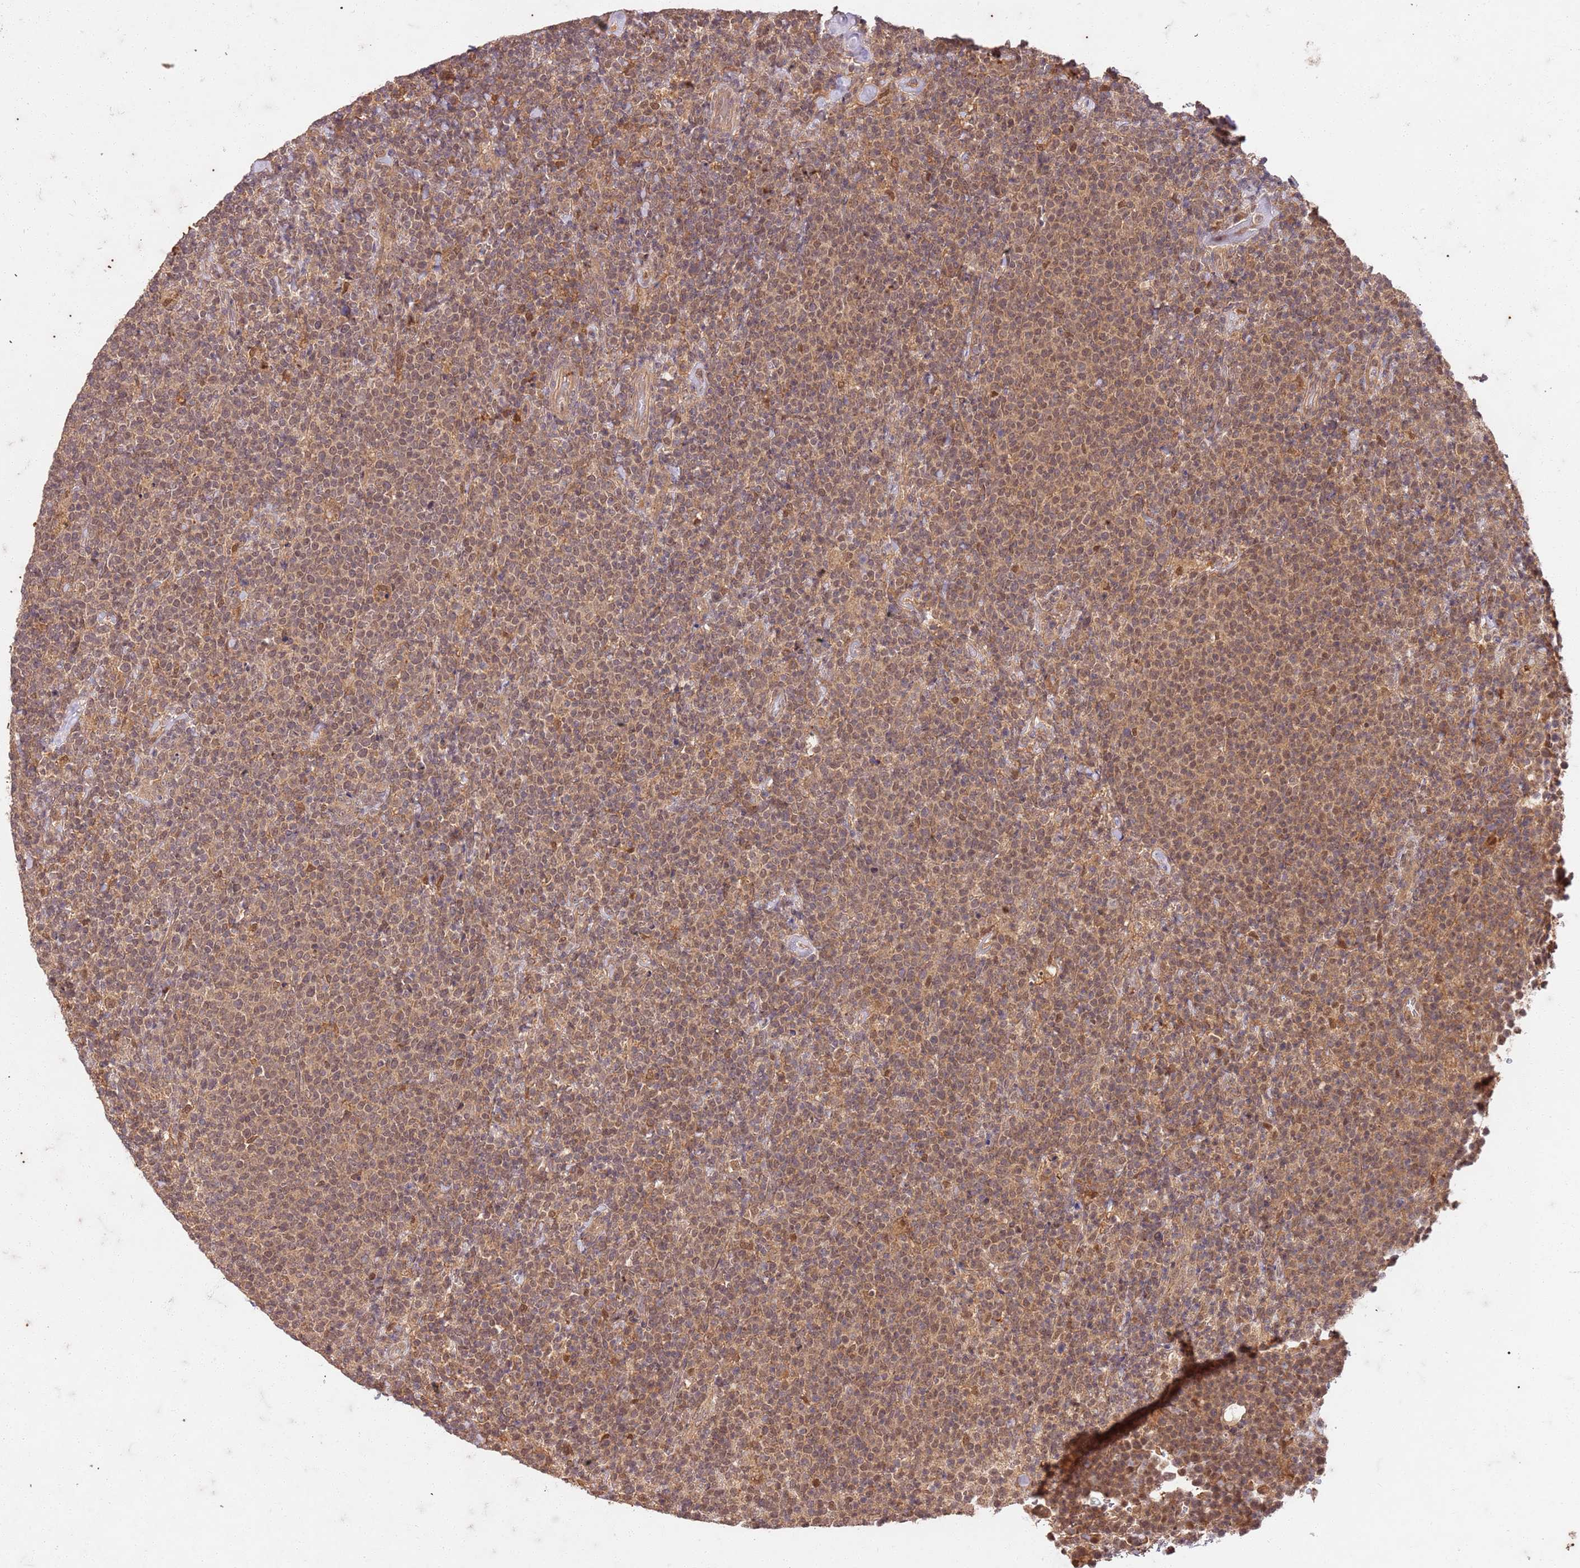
{"staining": {"intensity": "moderate", "quantity": "25%-75%", "location": "nuclear"}, "tissue": "lymphoma", "cell_type": "Tumor cells", "image_type": "cancer", "snomed": [{"axis": "morphology", "description": "Malignant lymphoma, non-Hodgkin's type, High grade"}, {"axis": "topography", "description": "Lymph node"}], "caption": "Moderate nuclear positivity is identified in approximately 25%-75% of tumor cells in lymphoma.", "gene": "UBE3A", "patient": {"sex": "male", "age": 61}}